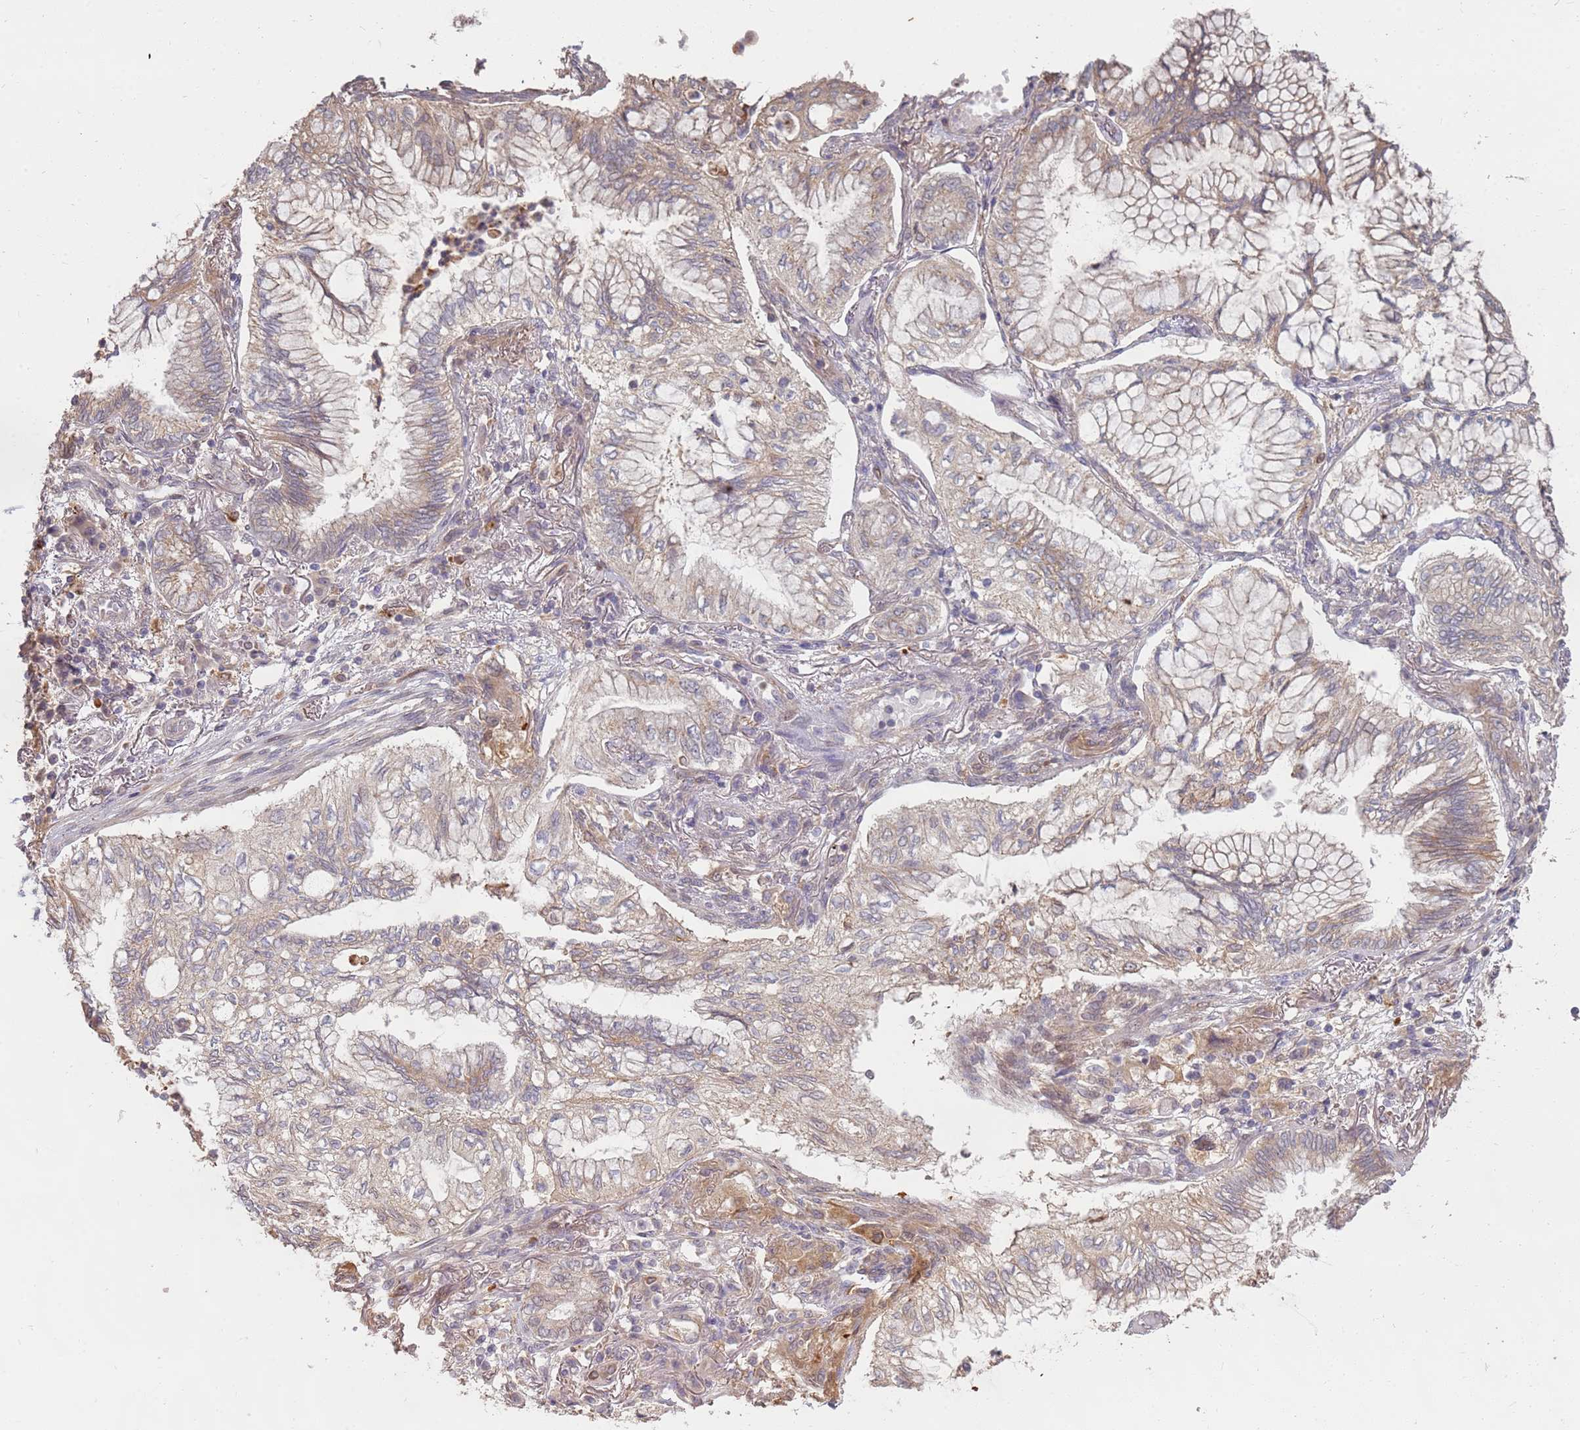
{"staining": {"intensity": "weak", "quantity": "<25%", "location": "cytoplasmic/membranous"}, "tissue": "lung cancer", "cell_type": "Tumor cells", "image_type": "cancer", "snomed": [{"axis": "morphology", "description": "Adenocarcinoma, NOS"}, {"axis": "topography", "description": "Lung"}], "caption": "This is an IHC photomicrograph of lung cancer. There is no staining in tumor cells.", "gene": "MPEG1", "patient": {"sex": "female", "age": 70}}